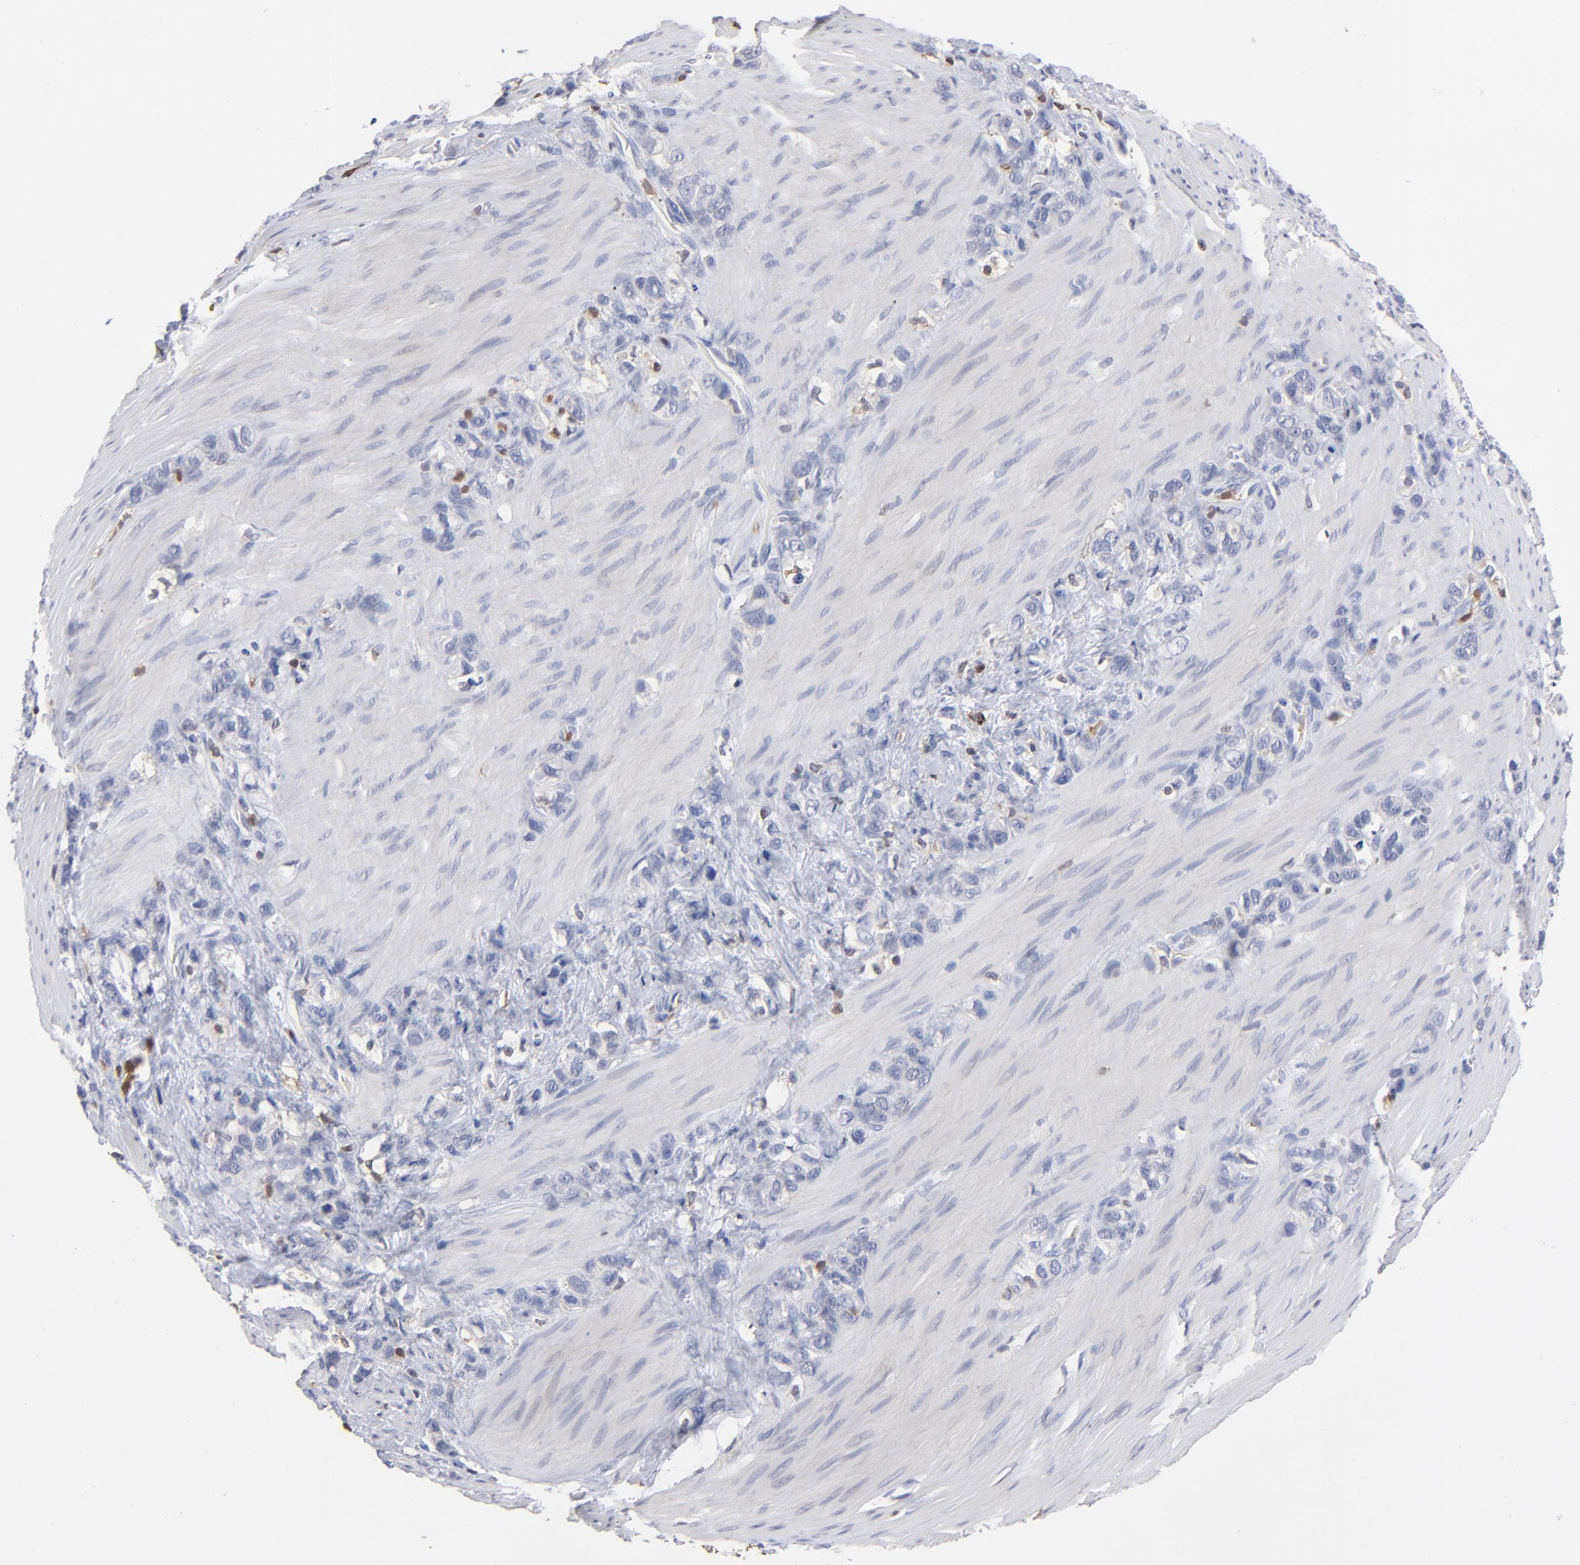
{"staining": {"intensity": "negative", "quantity": "none", "location": "none"}, "tissue": "stomach cancer", "cell_type": "Tumor cells", "image_type": "cancer", "snomed": [{"axis": "morphology", "description": "Normal tissue, NOS"}, {"axis": "morphology", "description": "Adenocarcinoma, NOS"}, {"axis": "morphology", "description": "Adenocarcinoma, High grade"}, {"axis": "topography", "description": "Stomach, upper"}, {"axis": "topography", "description": "Stomach"}], "caption": "Stomach high-grade adenocarcinoma was stained to show a protein in brown. There is no significant positivity in tumor cells. The staining is performed using DAB brown chromogen with nuclei counter-stained in using hematoxylin.", "gene": "TBXT", "patient": {"sex": "female", "age": 65}}